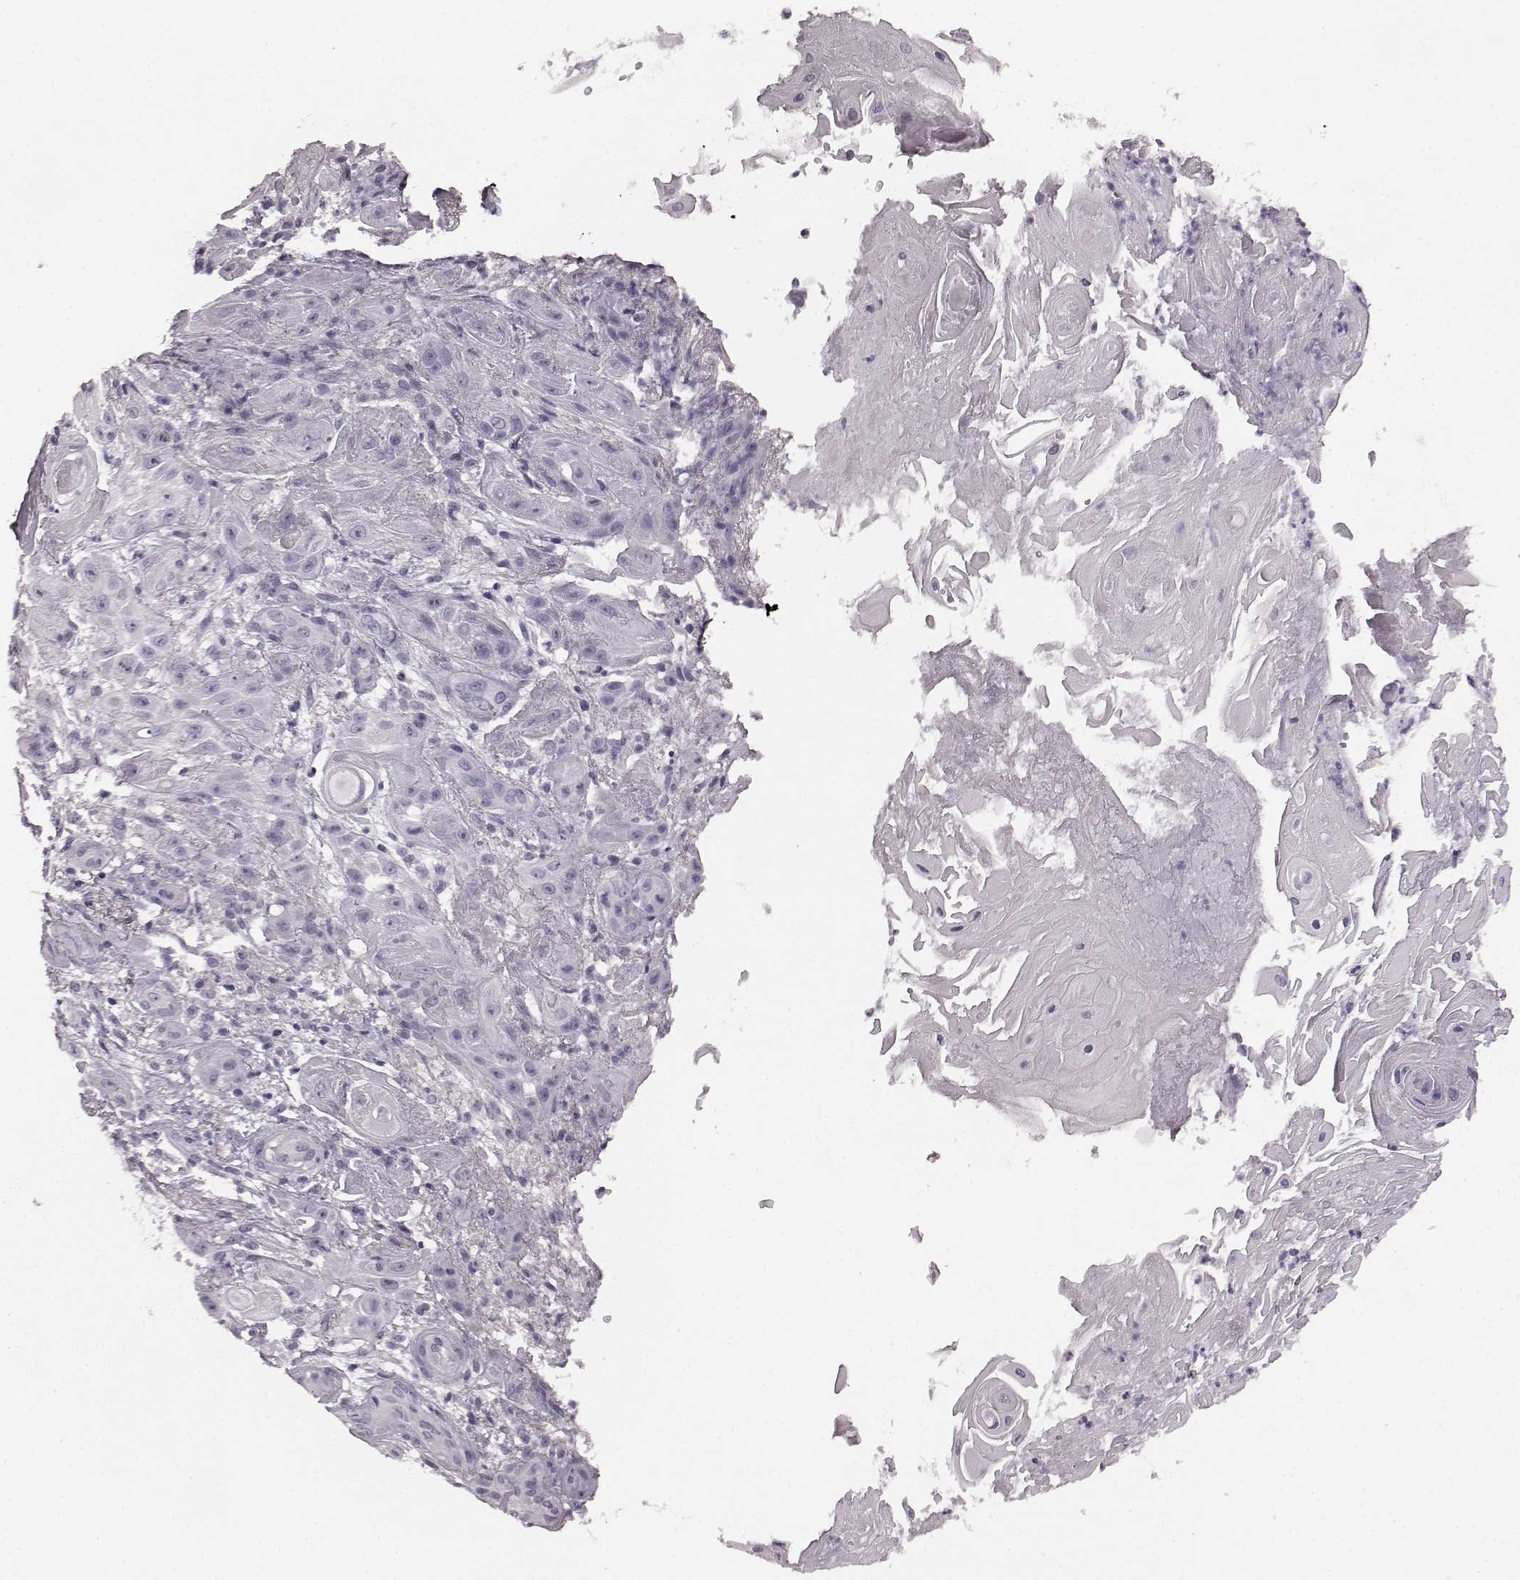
{"staining": {"intensity": "negative", "quantity": "none", "location": "none"}, "tissue": "skin cancer", "cell_type": "Tumor cells", "image_type": "cancer", "snomed": [{"axis": "morphology", "description": "Squamous cell carcinoma, NOS"}, {"axis": "topography", "description": "Skin"}], "caption": "Immunohistochemical staining of human skin cancer reveals no significant staining in tumor cells.", "gene": "TMPRSS15", "patient": {"sex": "male", "age": 62}}